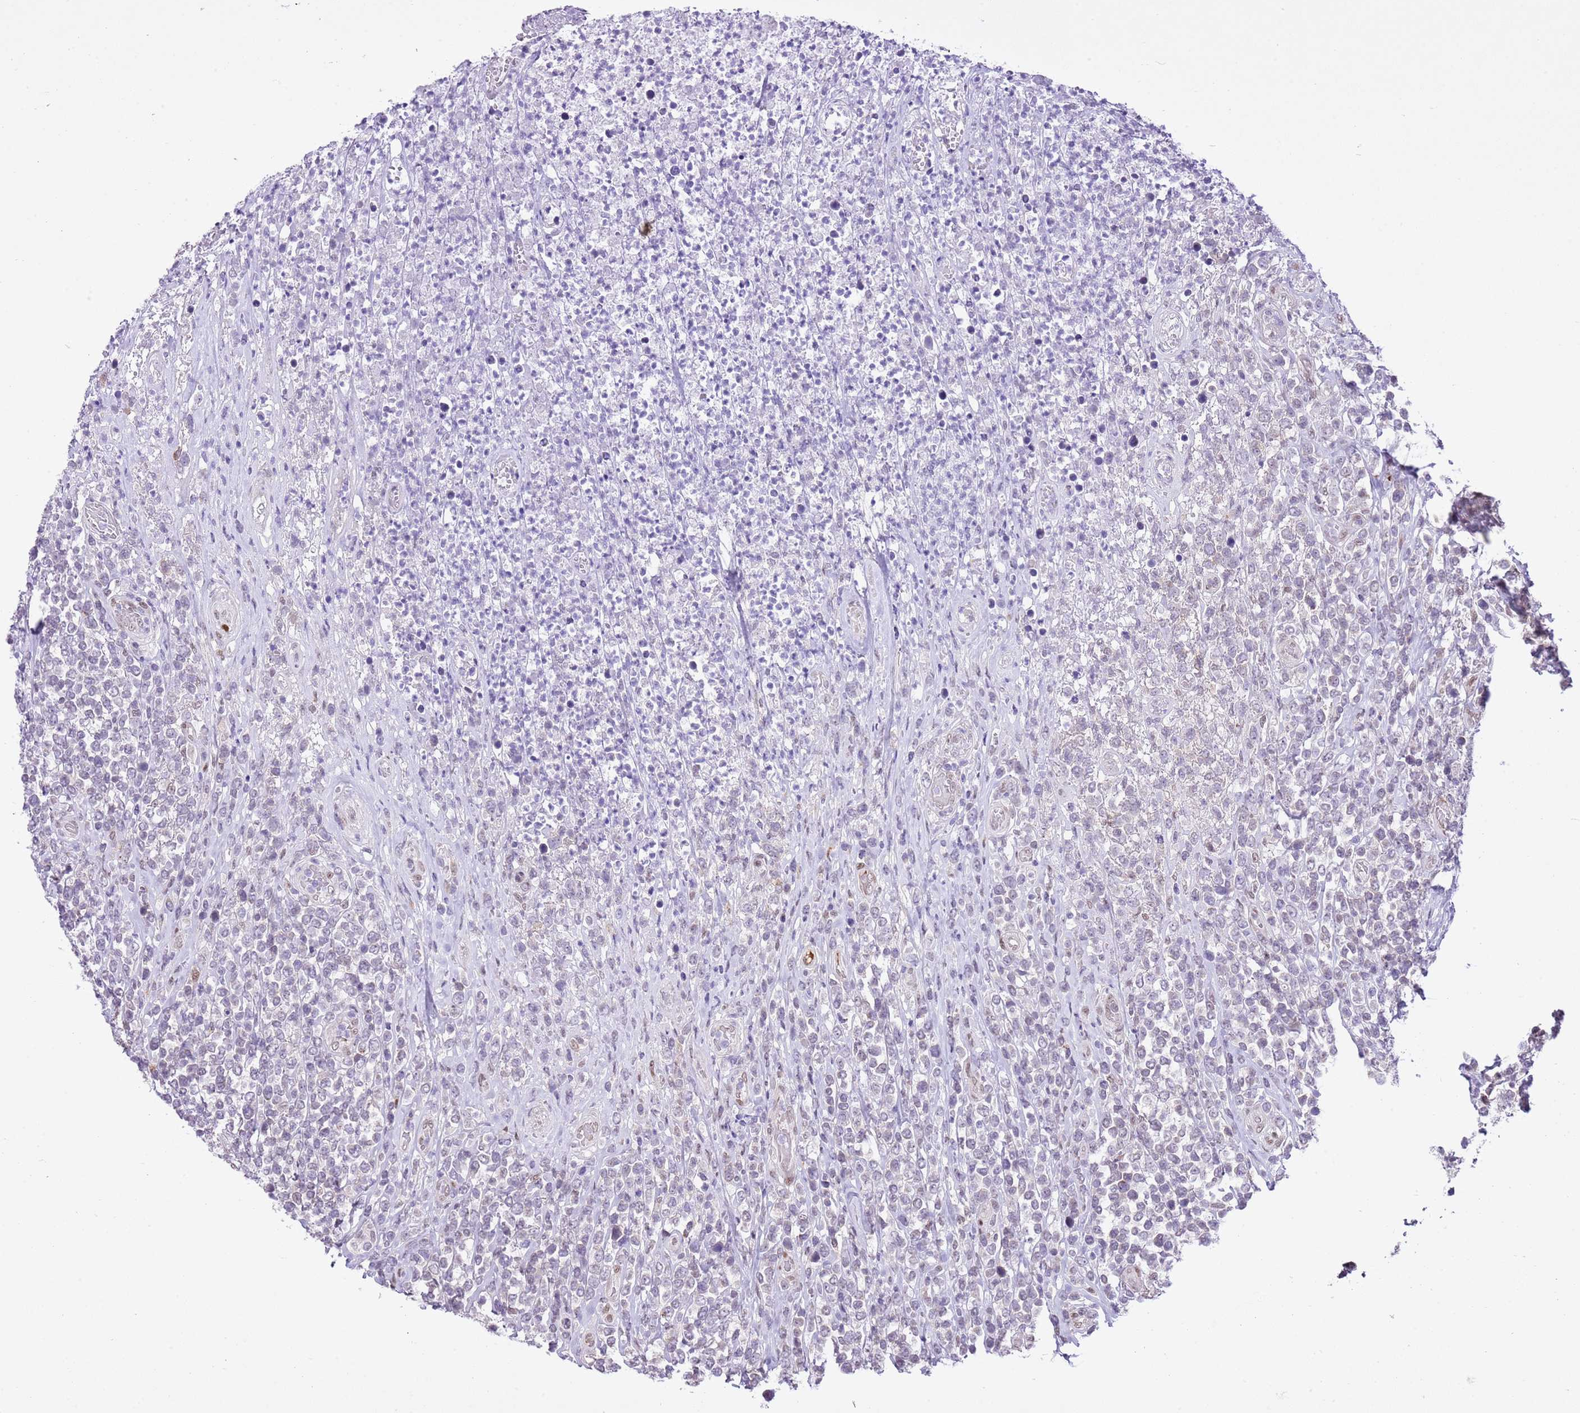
{"staining": {"intensity": "negative", "quantity": "none", "location": "none"}, "tissue": "lymphoma", "cell_type": "Tumor cells", "image_type": "cancer", "snomed": [{"axis": "morphology", "description": "Malignant lymphoma, non-Hodgkin's type, High grade"}, {"axis": "topography", "description": "Soft tissue"}], "caption": "Immunohistochemistry histopathology image of neoplastic tissue: lymphoma stained with DAB (3,3'-diaminobenzidine) displays no significant protein positivity in tumor cells. The staining is performed using DAB (3,3'-diaminobenzidine) brown chromogen with nuclei counter-stained in using hematoxylin.", "gene": "NACC2", "patient": {"sex": "female", "age": 56}}